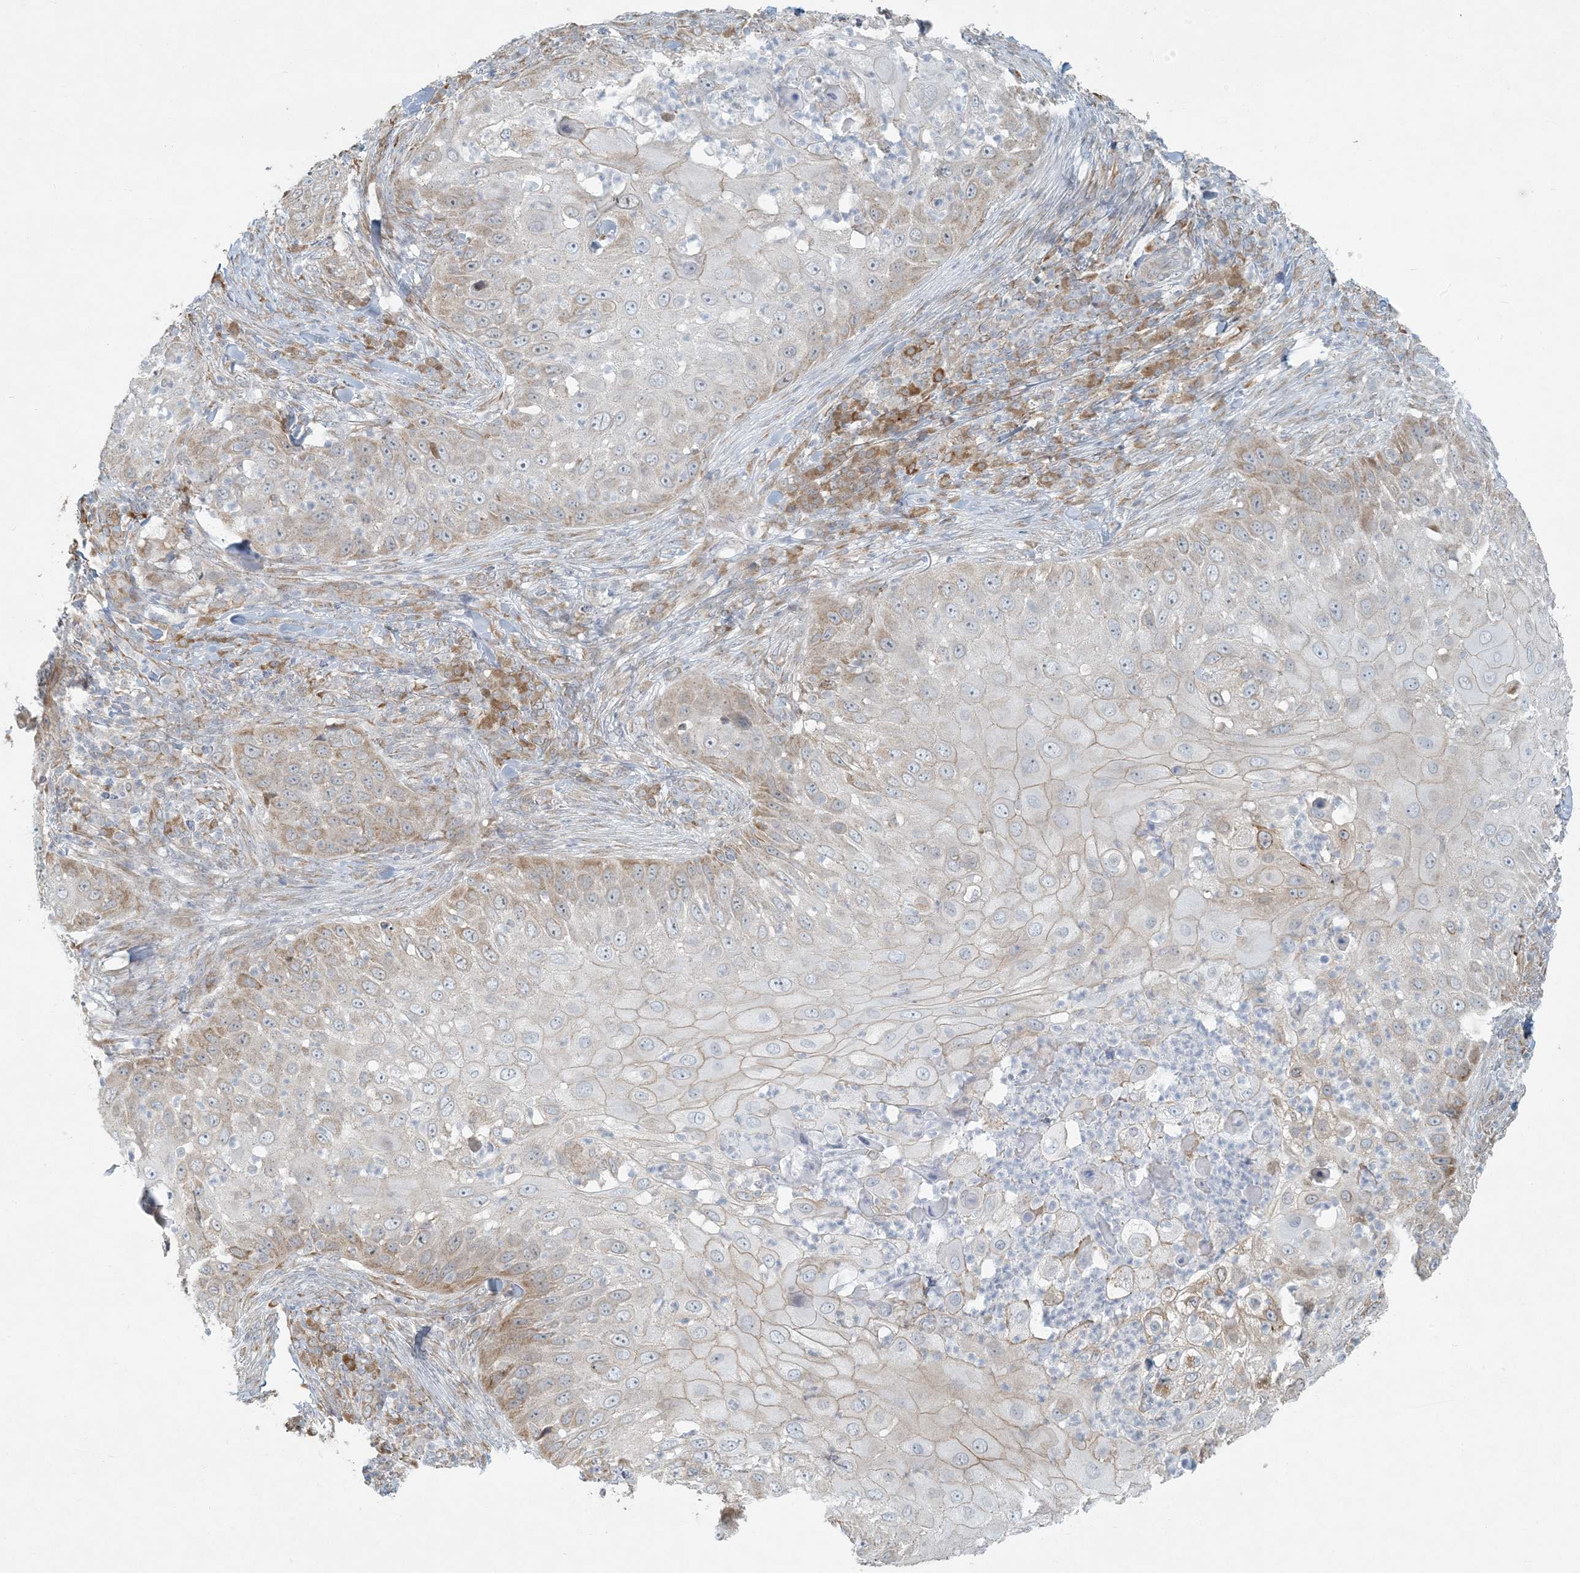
{"staining": {"intensity": "moderate", "quantity": "<25%", "location": "cytoplasmic/membranous"}, "tissue": "skin cancer", "cell_type": "Tumor cells", "image_type": "cancer", "snomed": [{"axis": "morphology", "description": "Squamous cell carcinoma, NOS"}, {"axis": "topography", "description": "Skin"}], "caption": "This micrograph reveals immunohistochemistry (IHC) staining of skin squamous cell carcinoma, with low moderate cytoplasmic/membranous positivity in approximately <25% of tumor cells.", "gene": "HACL1", "patient": {"sex": "female", "age": 44}}